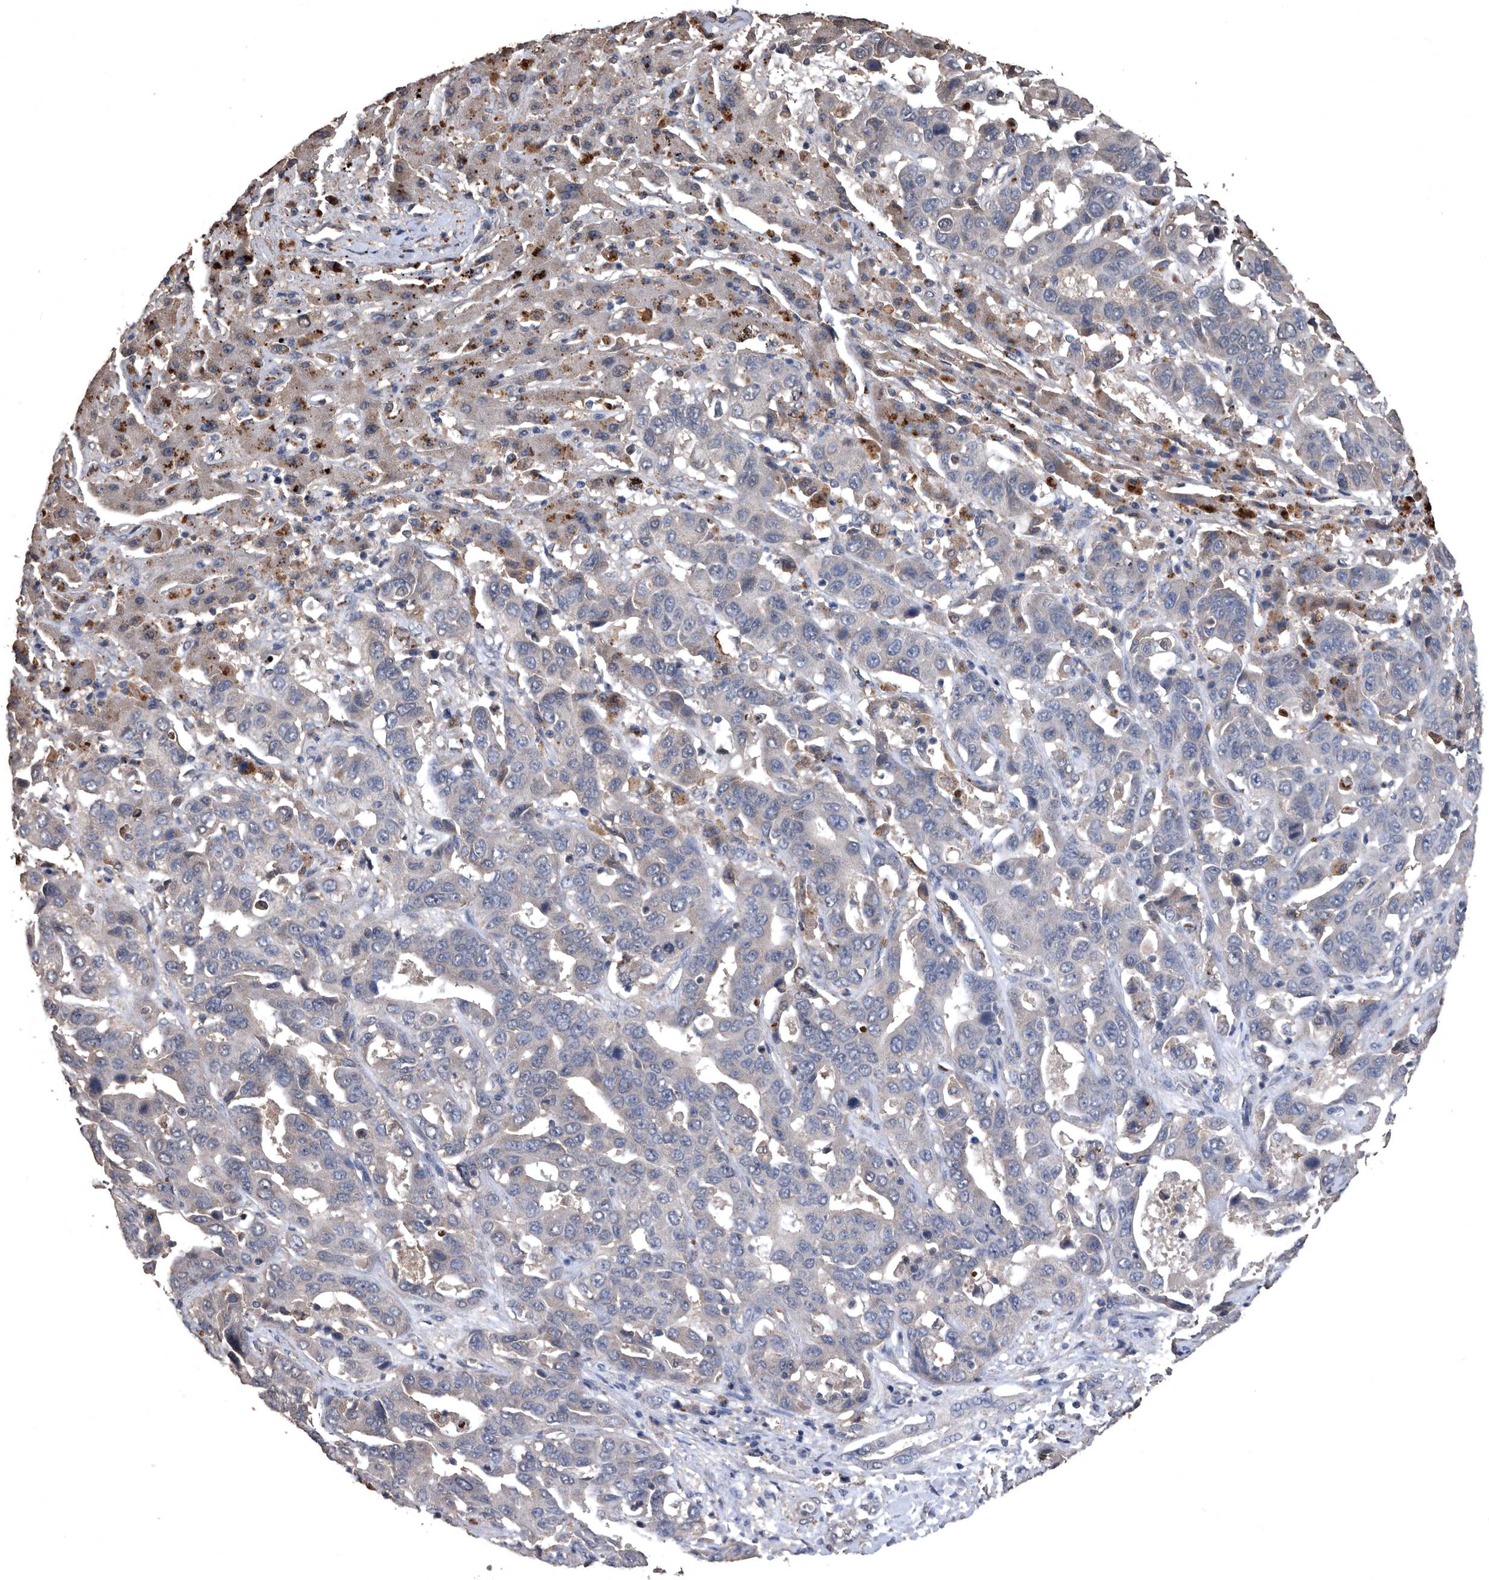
{"staining": {"intensity": "weak", "quantity": "<25%", "location": "cytoplasmic/membranous"}, "tissue": "liver cancer", "cell_type": "Tumor cells", "image_type": "cancer", "snomed": [{"axis": "morphology", "description": "Cholangiocarcinoma"}, {"axis": "topography", "description": "Liver"}], "caption": "High magnification brightfield microscopy of cholangiocarcinoma (liver) stained with DAB (3,3'-diaminobenzidine) (brown) and counterstained with hematoxylin (blue): tumor cells show no significant staining.", "gene": "NRBP1", "patient": {"sex": "female", "age": 52}}